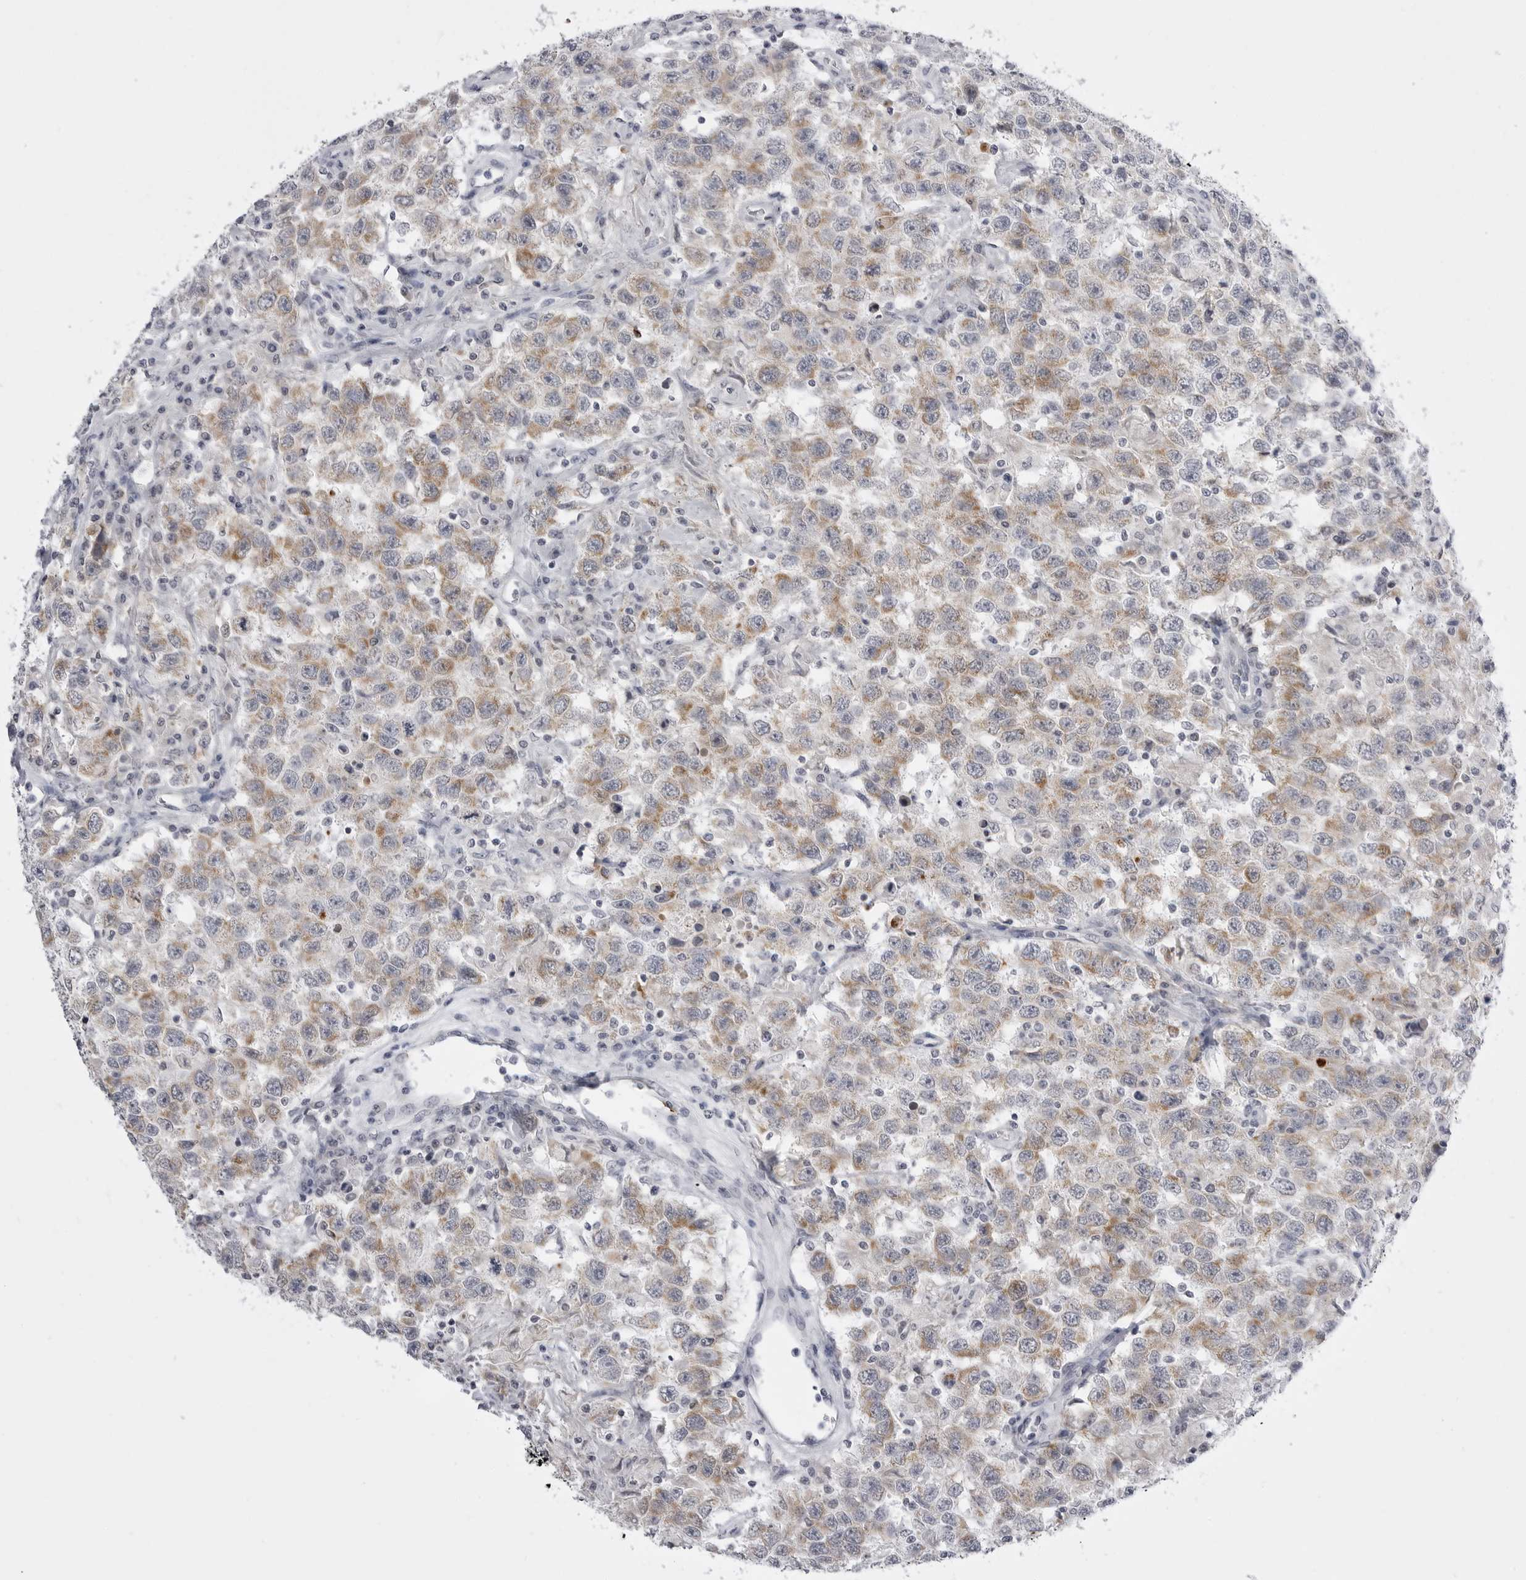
{"staining": {"intensity": "weak", "quantity": ">75%", "location": "cytoplasmic/membranous"}, "tissue": "testis cancer", "cell_type": "Tumor cells", "image_type": "cancer", "snomed": [{"axis": "morphology", "description": "Seminoma, NOS"}, {"axis": "topography", "description": "Testis"}], "caption": "A high-resolution histopathology image shows IHC staining of testis cancer (seminoma), which shows weak cytoplasmic/membranous expression in about >75% of tumor cells.", "gene": "TUFM", "patient": {"sex": "male", "age": 41}}